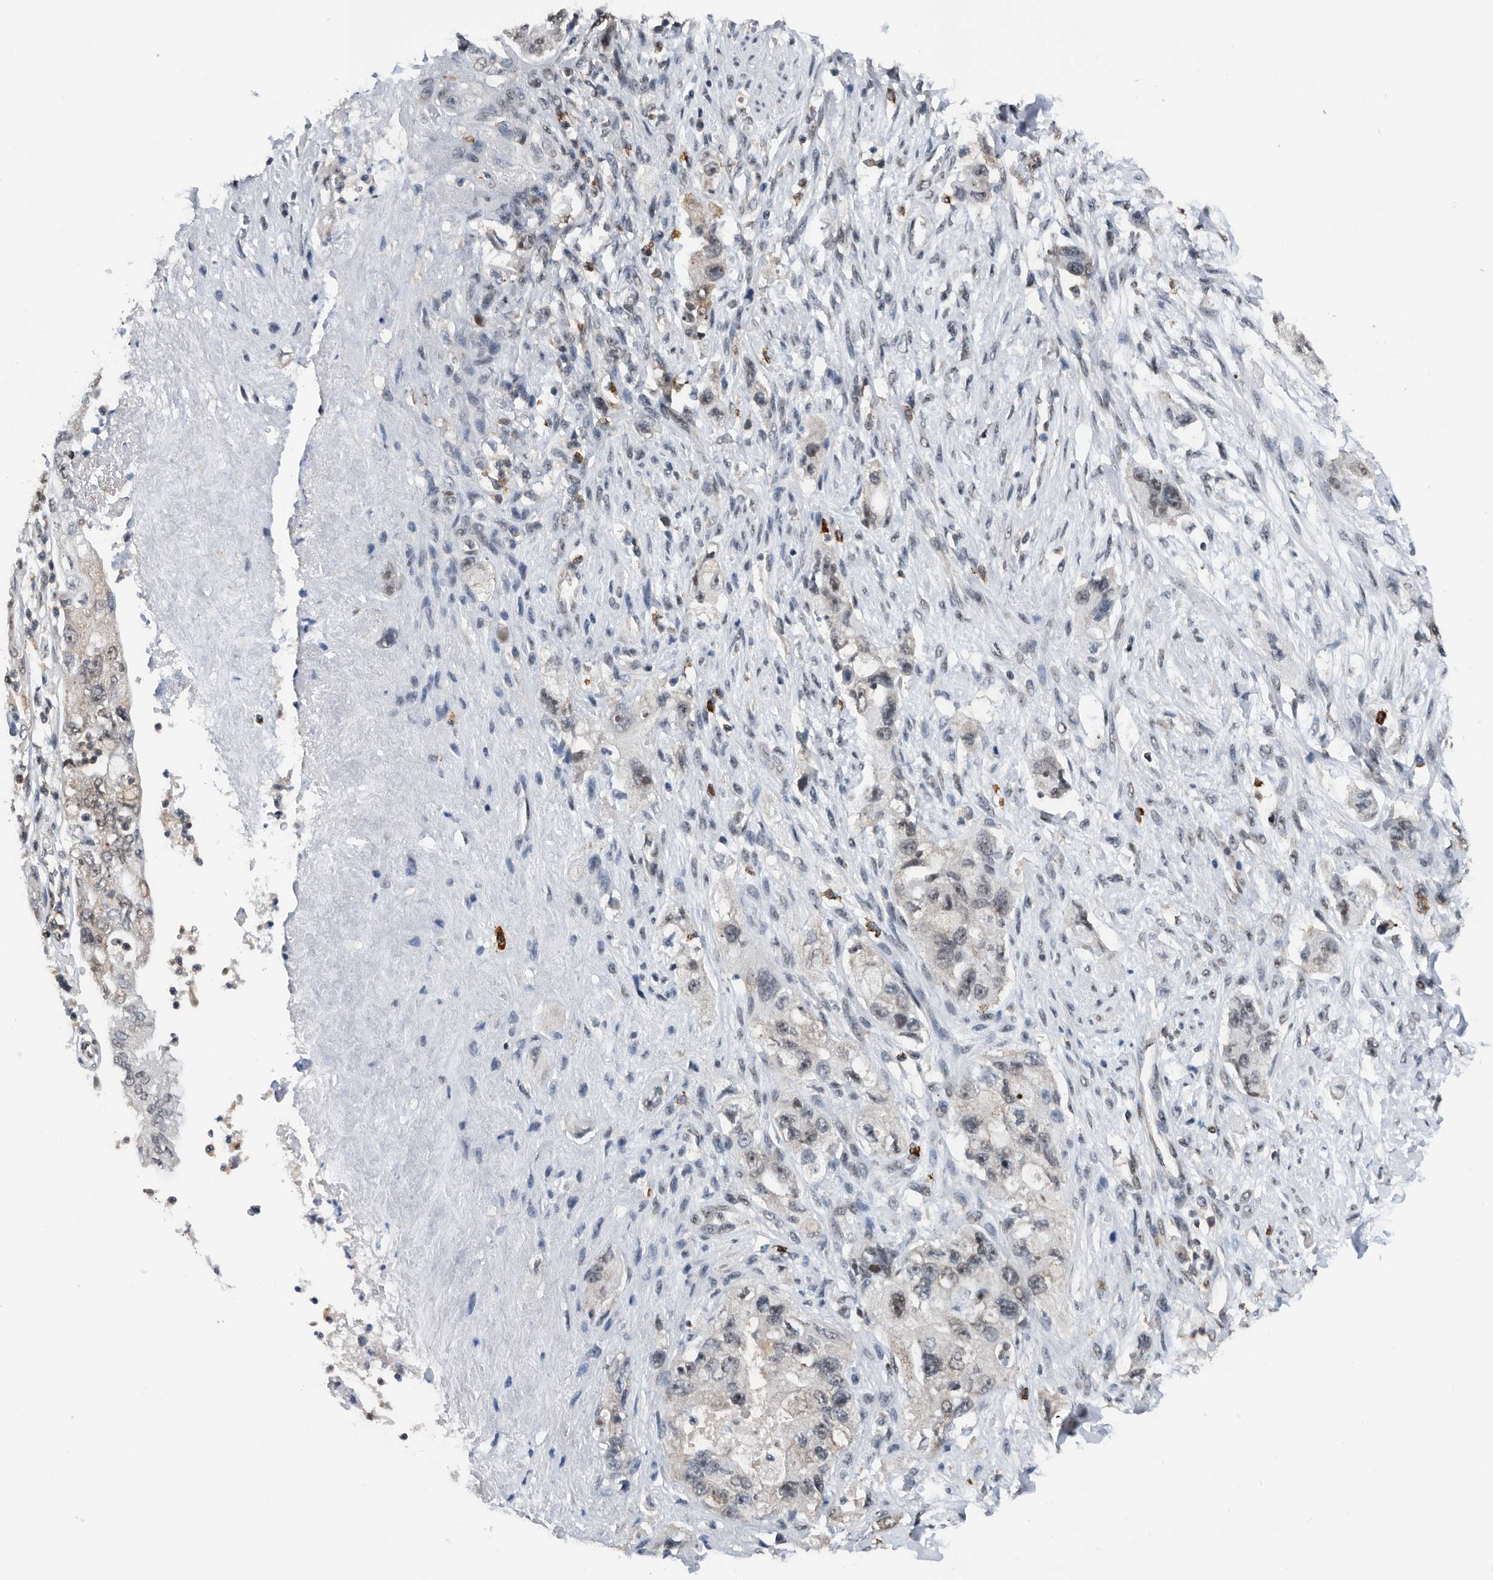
{"staining": {"intensity": "negative", "quantity": "none", "location": "none"}, "tissue": "pancreatic cancer", "cell_type": "Tumor cells", "image_type": "cancer", "snomed": [{"axis": "morphology", "description": "Adenocarcinoma, NOS"}, {"axis": "topography", "description": "Pancreas"}], "caption": "Tumor cells are negative for brown protein staining in adenocarcinoma (pancreatic). (DAB immunohistochemistry visualized using brightfield microscopy, high magnification).", "gene": "ZNF260", "patient": {"sex": "female", "age": 73}}